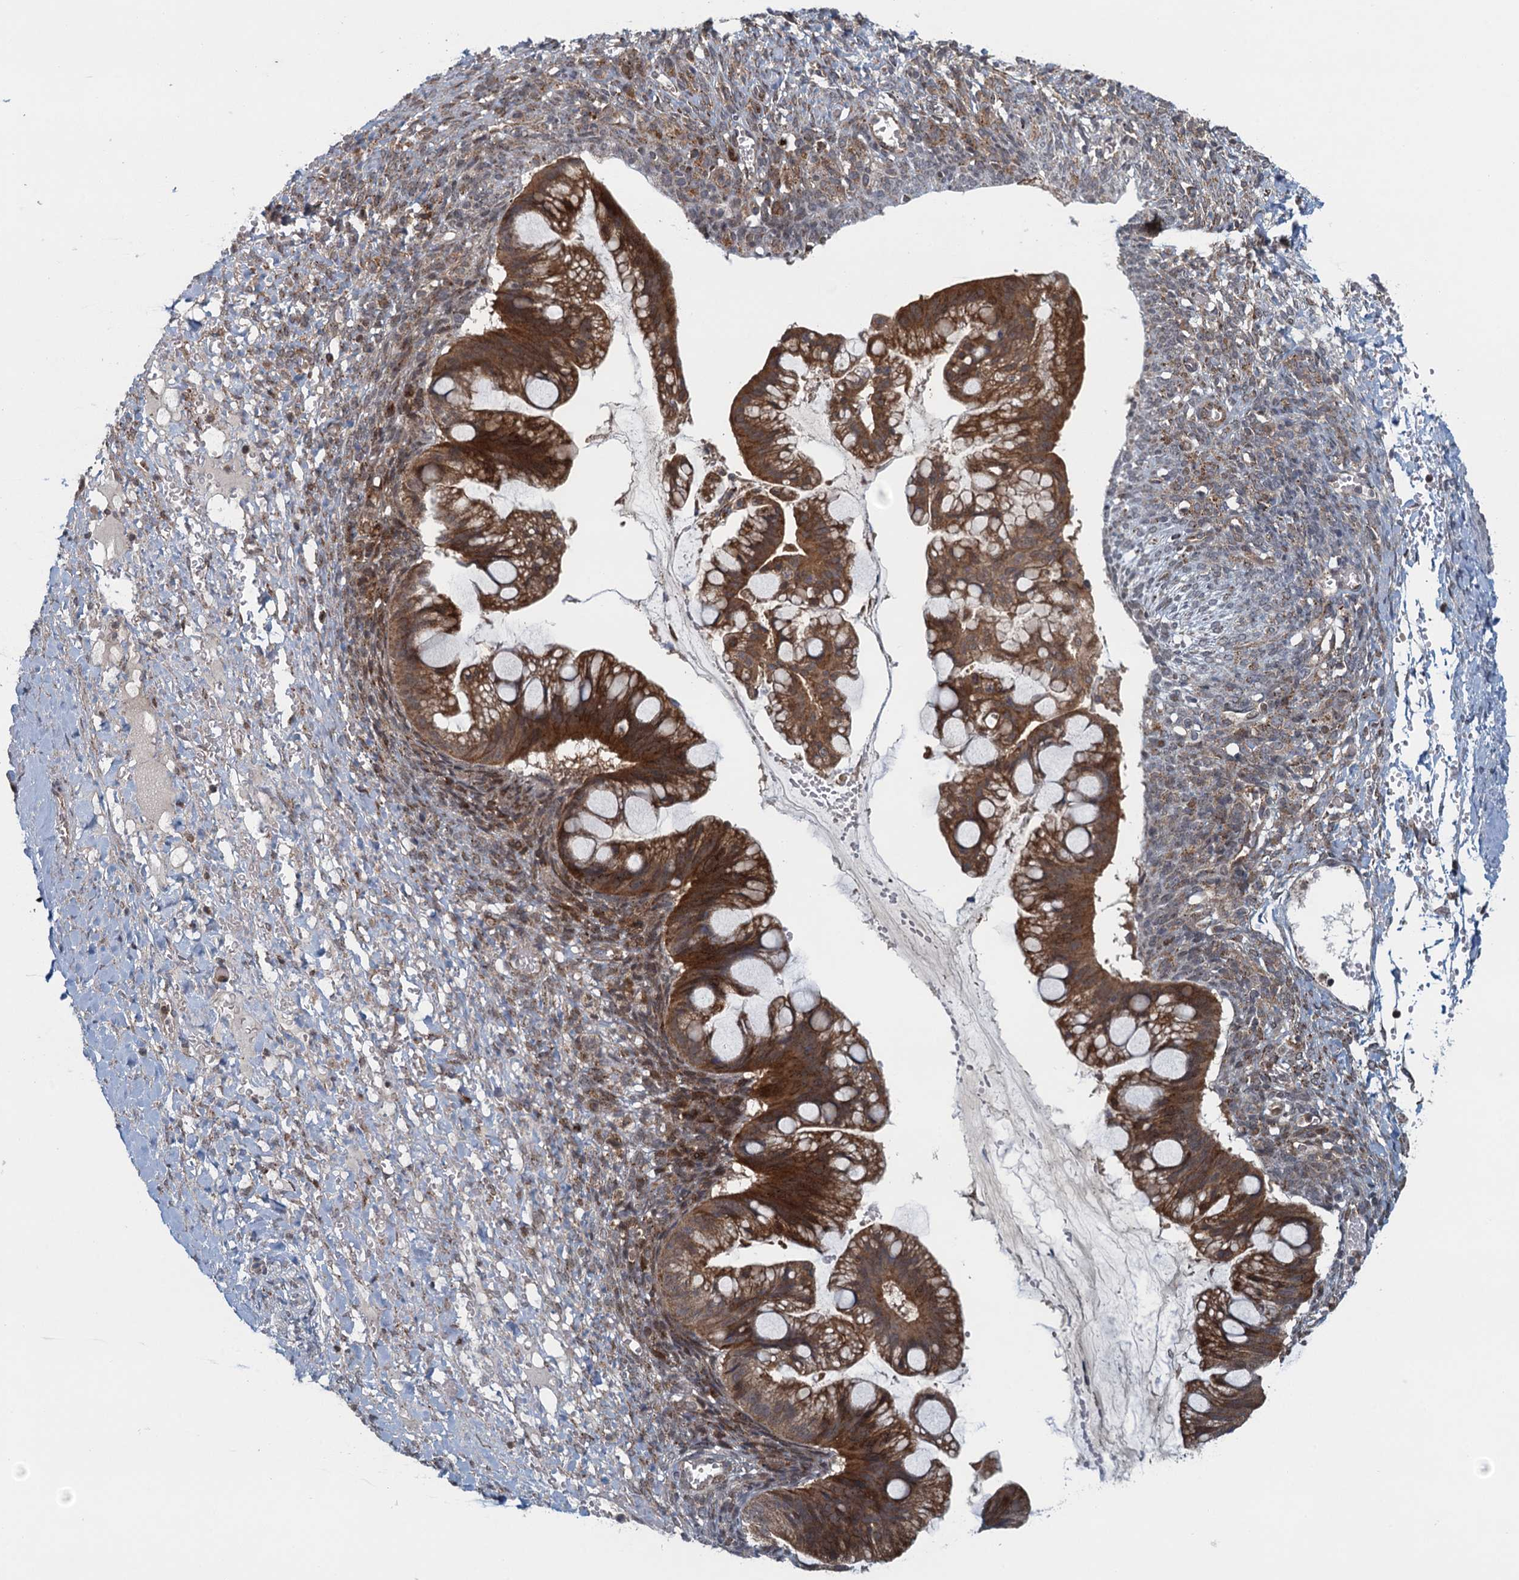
{"staining": {"intensity": "strong", "quantity": ">75%", "location": "cytoplasmic/membranous"}, "tissue": "ovarian cancer", "cell_type": "Tumor cells", "image_type": "cancer", "snomed": [{"axis": "morphology", "description": "Cystadenocarcinoma, mucinous, NOS"}, {"axis": "topography", "description": "Ovary"}], "caption": "Tumor cells reveal high levels of strong cytoplasmic/membranous expression in approximately >75% of cells in human mucinous cystadenocarcinoma (ovarian).", "gene": "NLRP10", "patient": {"sex": "female", "age": 73}}